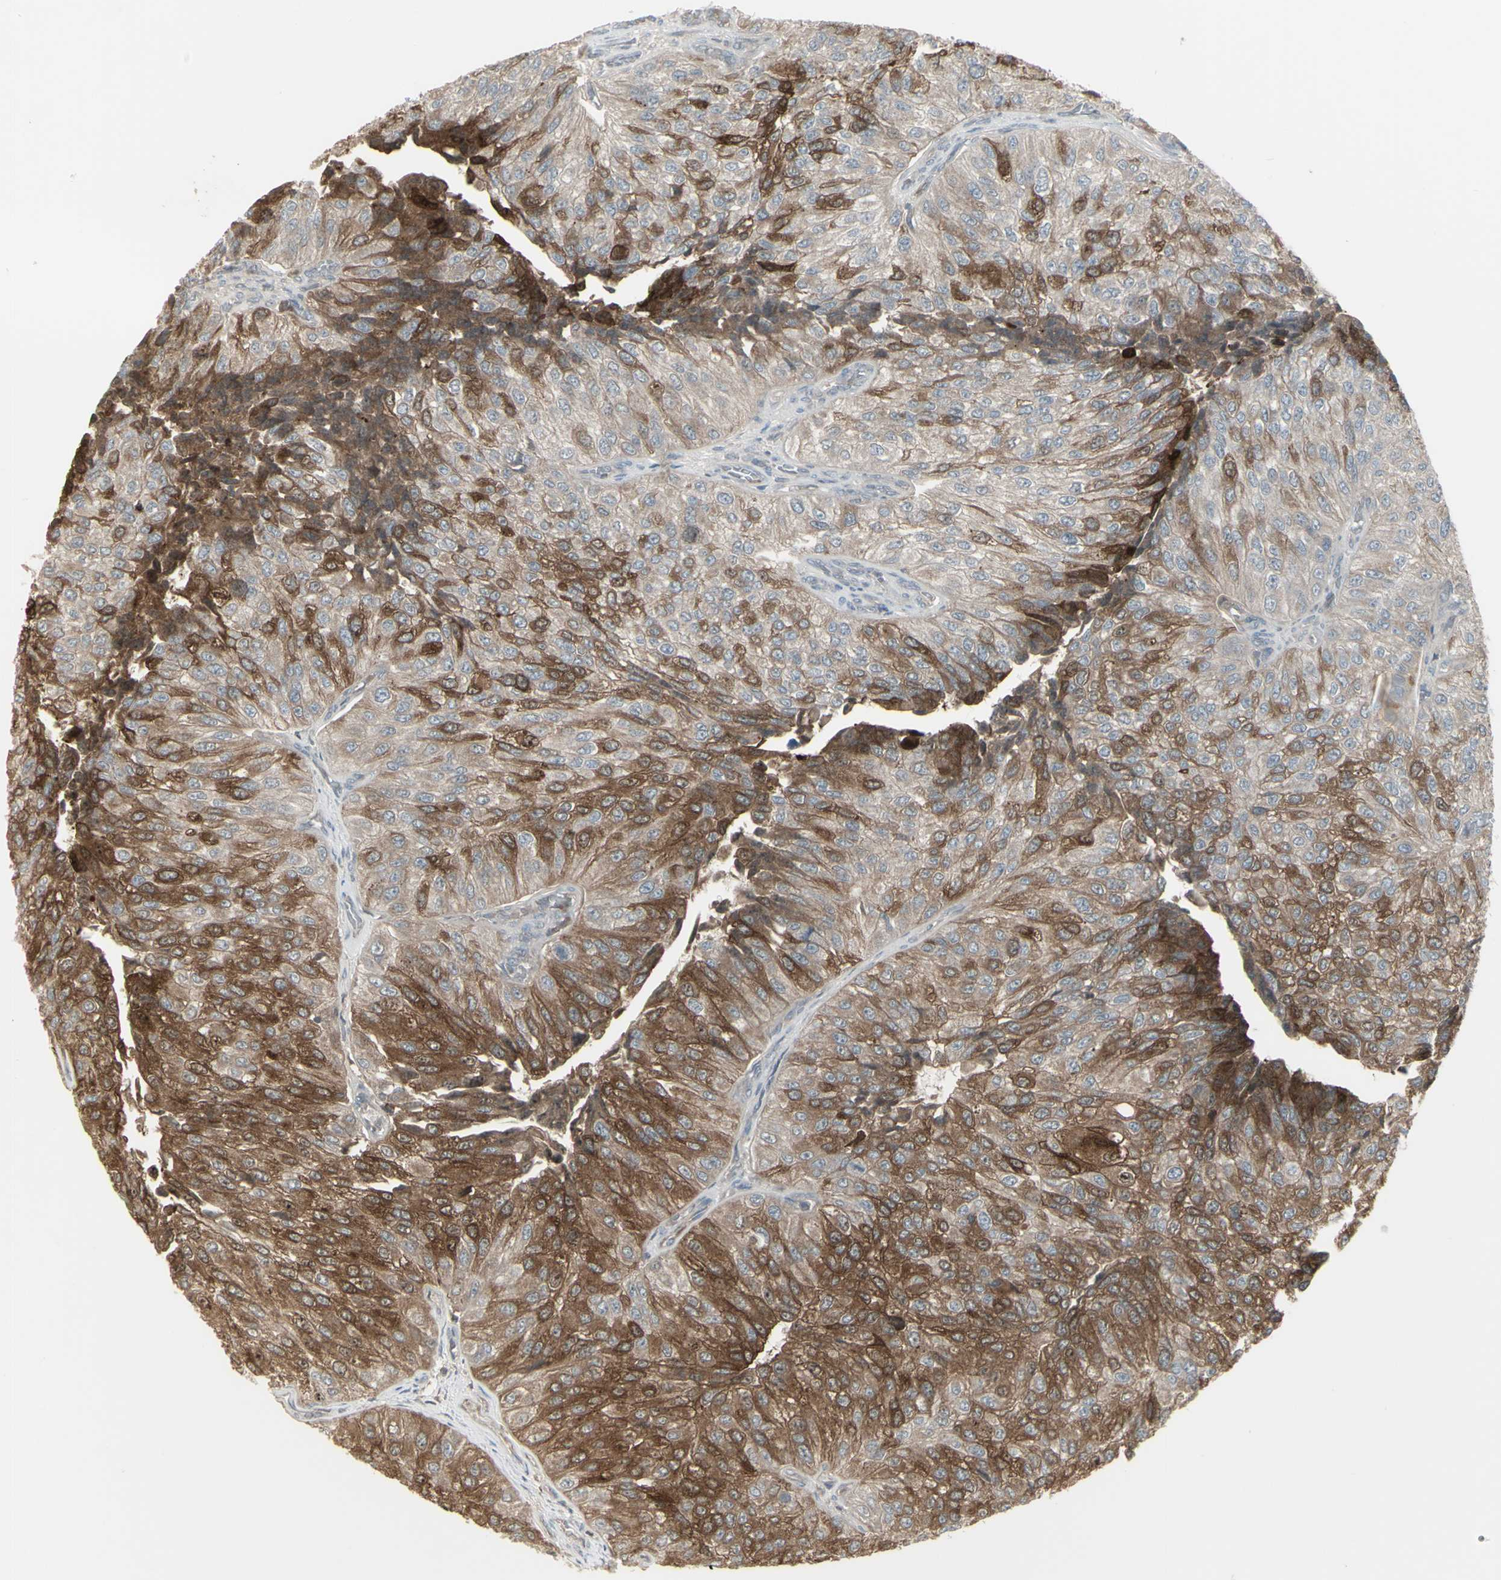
{"staining": {"intensity": "moderate", "quantity": "25%-75%", "location": "cytoplasmic/membranous"}, "tissue": "urothelial cancer", "cell_type": "Tumor cells", "image_type": "cancer", "snomed": [{"axis": "morphology", "description": "Urothelial carcinoma, High grade"}, {"axis": "topography", "description": "Kidney"}, {"axis": "topography", "description": "Urinary bladder"}], "caption": "This micrograph displays IHC staining of human urothelial cancer, with medium moderate cytoplasmic/membranous positivity in approximately 25%-75% of tumor cells.", "gene": "CSK", "patient": {"sex": "male", "age": 77}}